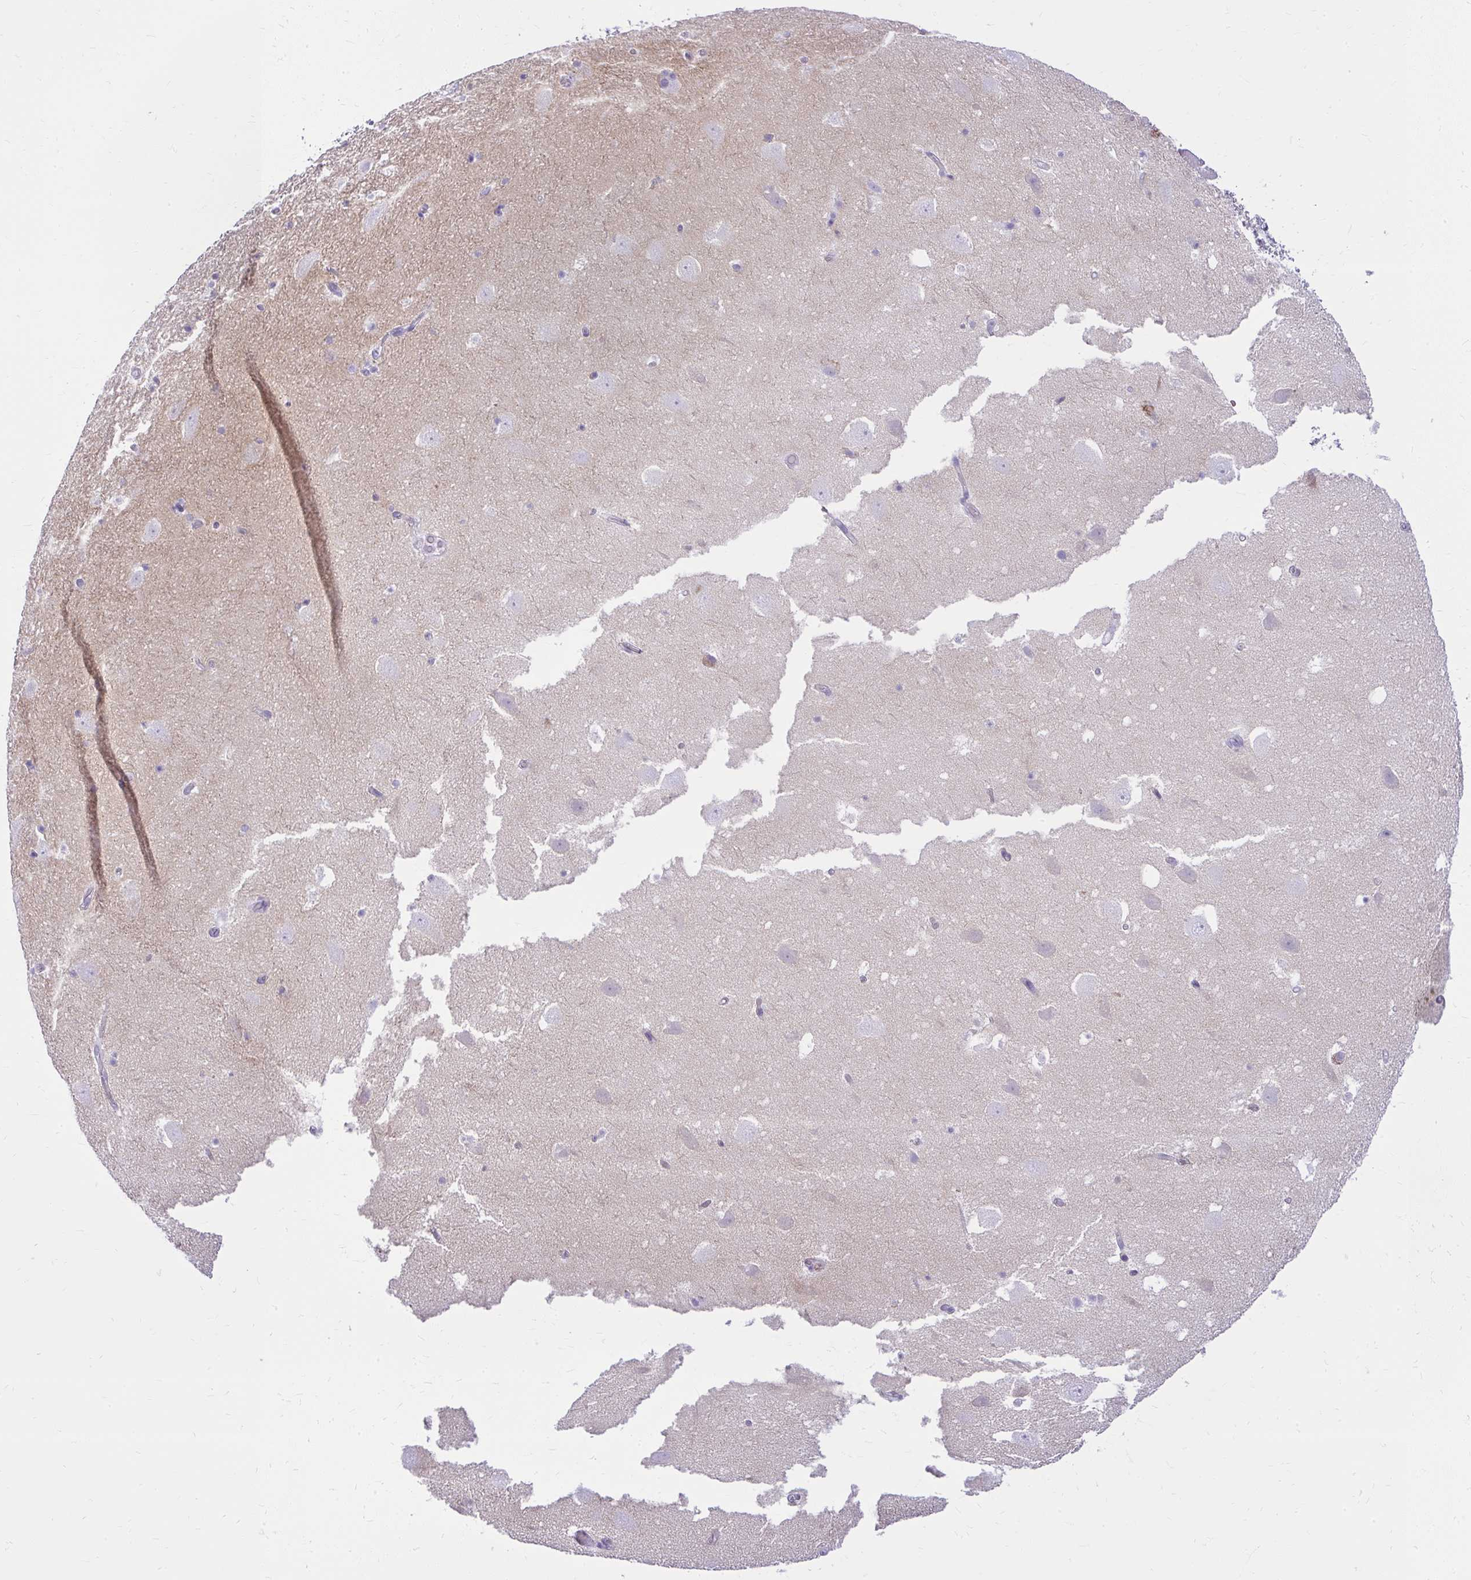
{"staining": {"intensity": "negative", "quantity": "none", "location": "none"}, "tissue": "hippocampus", "cell_type": "Glial cells", "image_type": "normal", "snomed": [{"axis": "morphology", "description": "Normal tissue, NOS"}, {"axis": "topography", "description": "Hippocampus"}], "caption": "The immunohistochemistry micrograph has no significant expression in glial cells of hippocampus.", "gene": "PRAP1", "patient": {"sex": "female", "age": 42}}